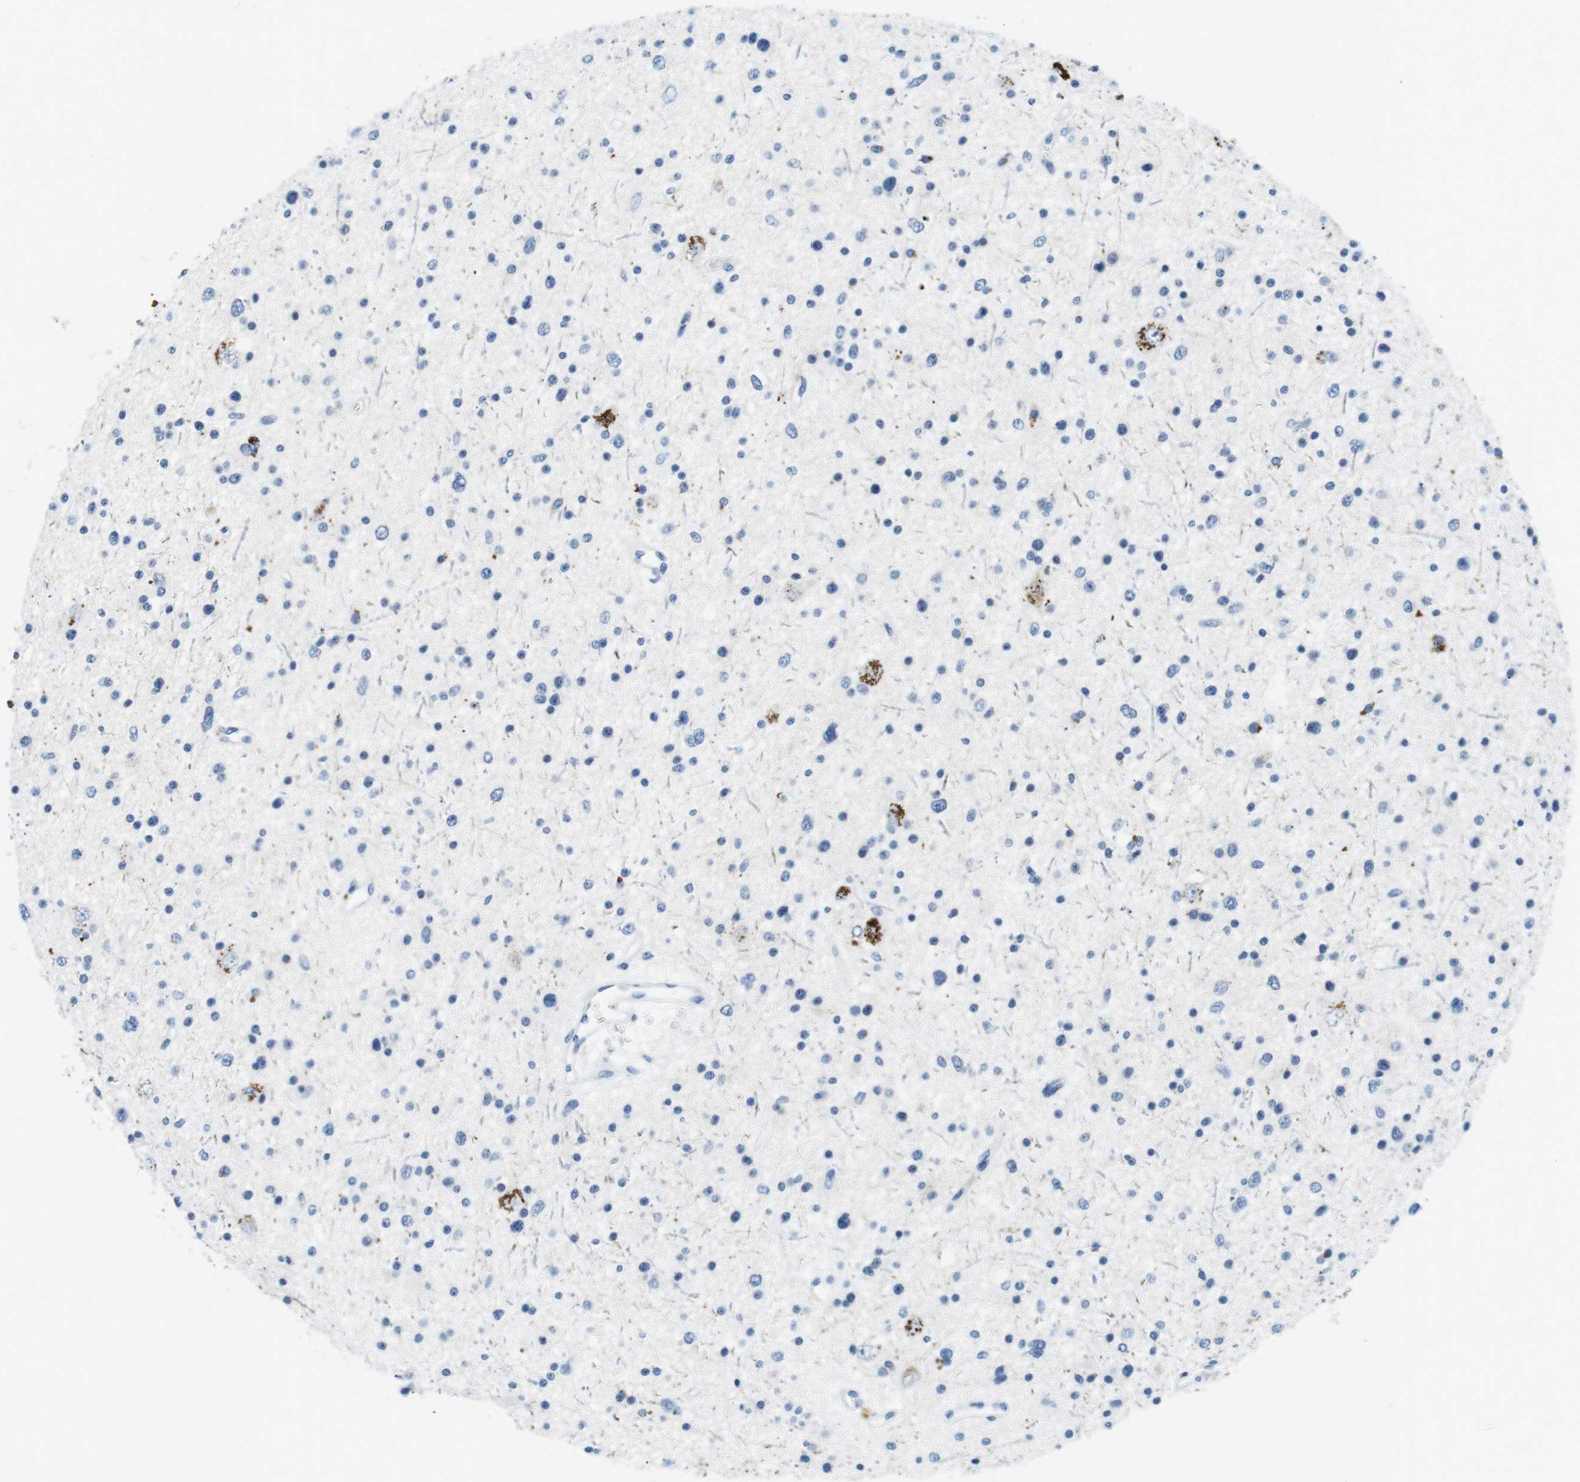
{"staining": {"intensity": "negative", "quantity": "none", "location": "none"}, "tissue": "glioma", "cell_type": "Tumor cells", "image_type": "cancer", "snomed": [{"axis": "morphology", "description": "Glioma, malignant, Low grade"}, {"axis": "topography", "description": "Brain"}], "caption": "The IHC image has no significant positivity in tumor cells of malignant glioma (low-grade) tissue.", "gene": "TFAP2C", "patient": {"sex": "female", "age": 37}}